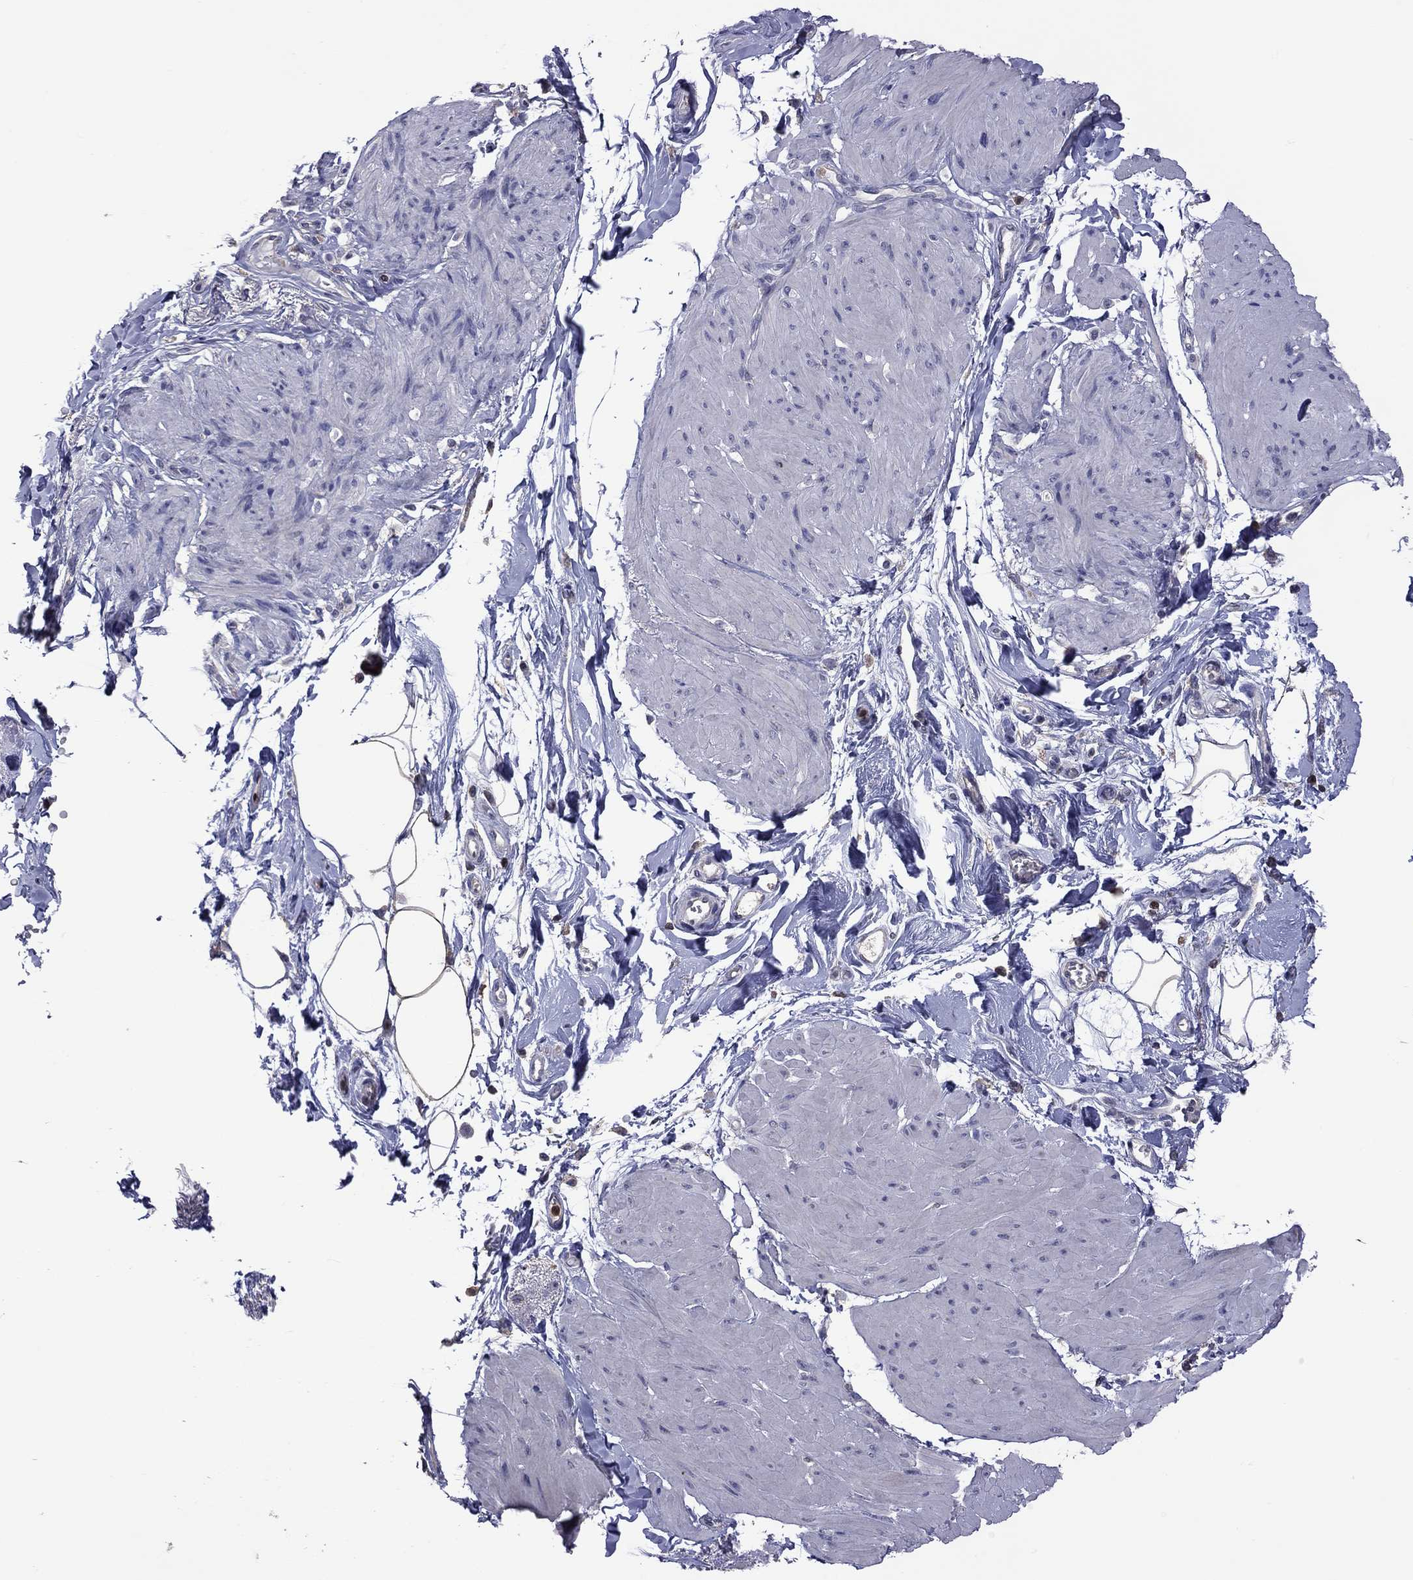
{"staining": {"intensity": "negative", "quantity": "none", "location": "none"}, "tissue": "smooth muscle", "cell_type": "Smooth muscle cells", "image_type": "normal", "snomed": [{"axis": "morphology", "description": "Normal tissue, NOS"}, {"axis": "topography", "description": "Adipose tissue"}, {"axis": "topography", "description": "Smooth muscle"}, {"axis": "topography", "description": "Peripheral nerve tissue"}], "caption": "Smooth muscle cells are negative for protein expression in benign human smooth muscle. (DAB immunohistochemistry, high magnification).", "gene": "ENSG00000288520", "patient": {"sex": "male", "age": 83}}